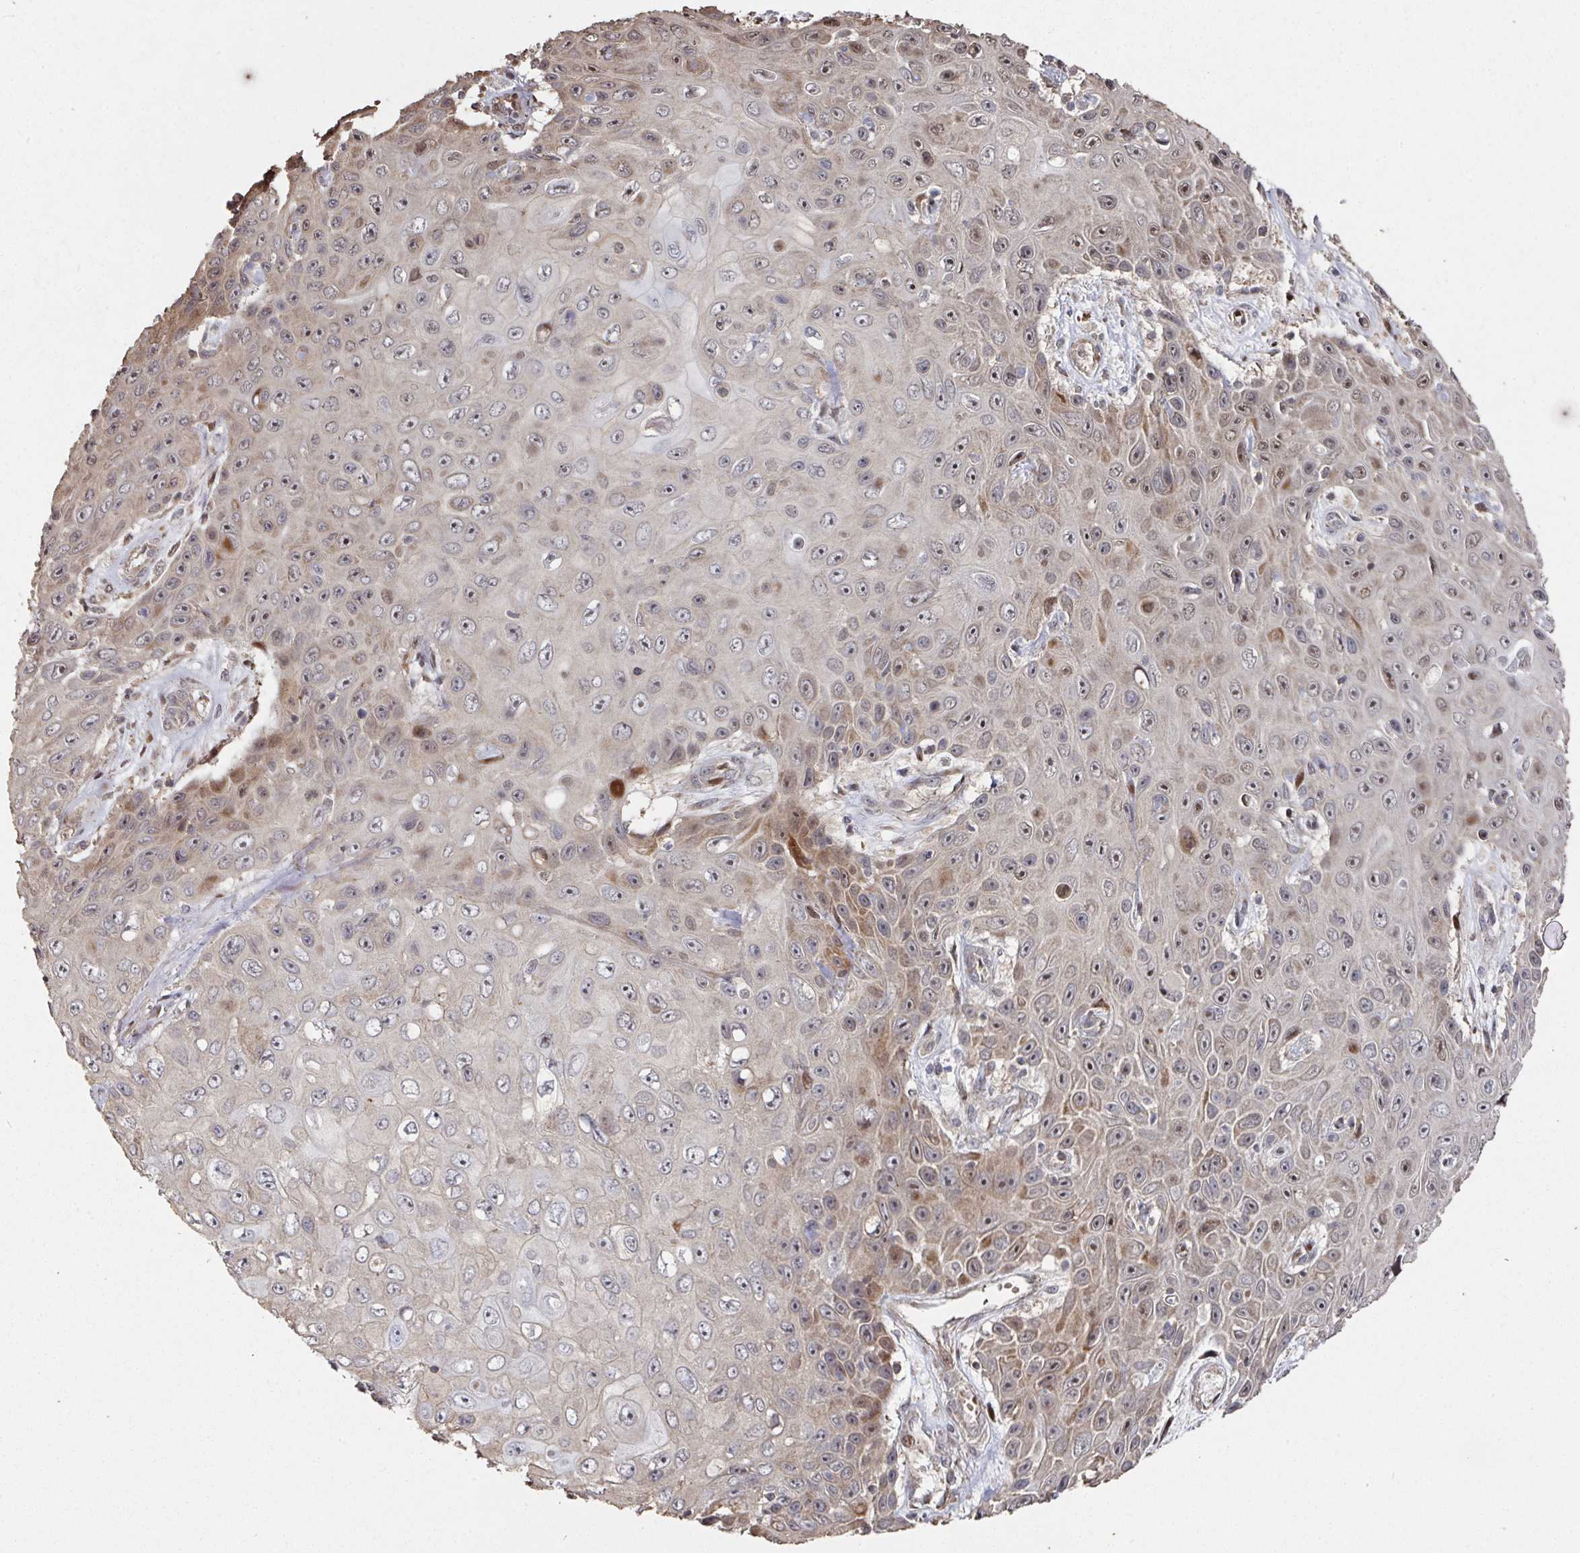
{"staining": {"intensity": "moderate", "quantity": "<25%", "location": "cytoplasmic/membranous"}, "tissue": "skin cancer", "cell_type": "Tumor cells", "image_type": "cancer", "snomed": [{"axis": "morphology", "description": "Squamous cell carcinoma, NOS"}, {"axis": "topography", "description": "Skin"}], "caption": "Skin cancer (squamous cell carcinoma) was stained to show a protein in brown. There is low levels of moderate cytoplasmic/membranous staining in approximately <25% of tumor cells. The protein of interest is shown in brown color, while the nuclei are stained blue.", "gene": "CA7", "patient": {"sex": "male", "age": 82}}